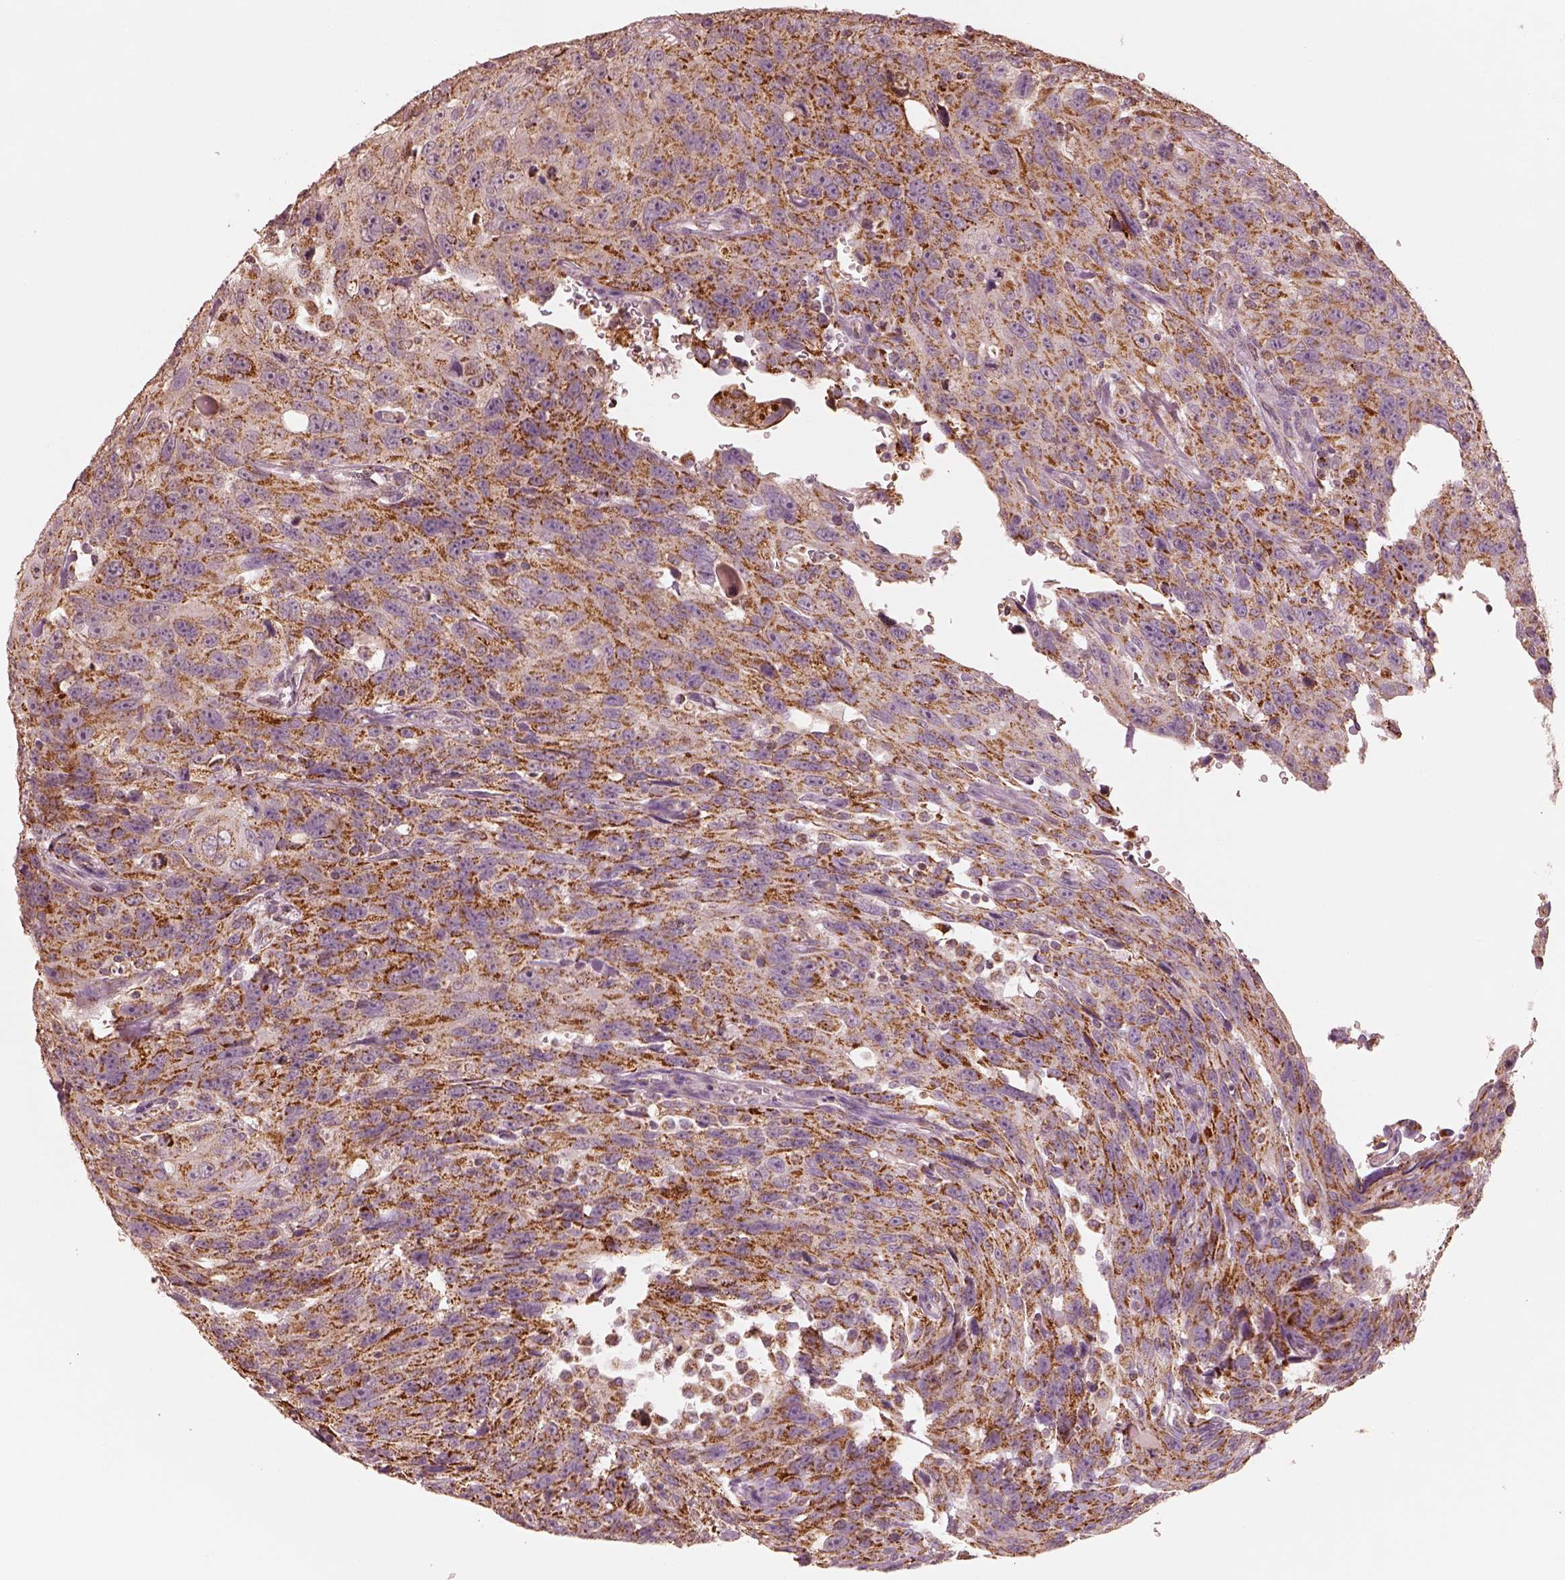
{"staining": {"intensity": "strong", "quantity": ">75%", "location": "cytoplasmic/membranous"}, "tissue": "urothelial cancer", "cell_type": "Tumor cells", "image_type": "cancer", "snomed": [{"axis": "morphology", "description": "Urothelial carcinoma, NOS"}, {"axis": "morphology", "description": "Urothelial carcinoma, High grade"}, {"axis": "topography", "description": "Urinary bladder"}], "caption": "IHC (DAB (3,3'-diaminobenzidine)) staining of urothelial cancer shows strong cytoplasmic/membranous protein expression in approximately >75% of tumor cells.", "gene": "ENTPD6", "patient": {"sex": "female", "age": 73}}